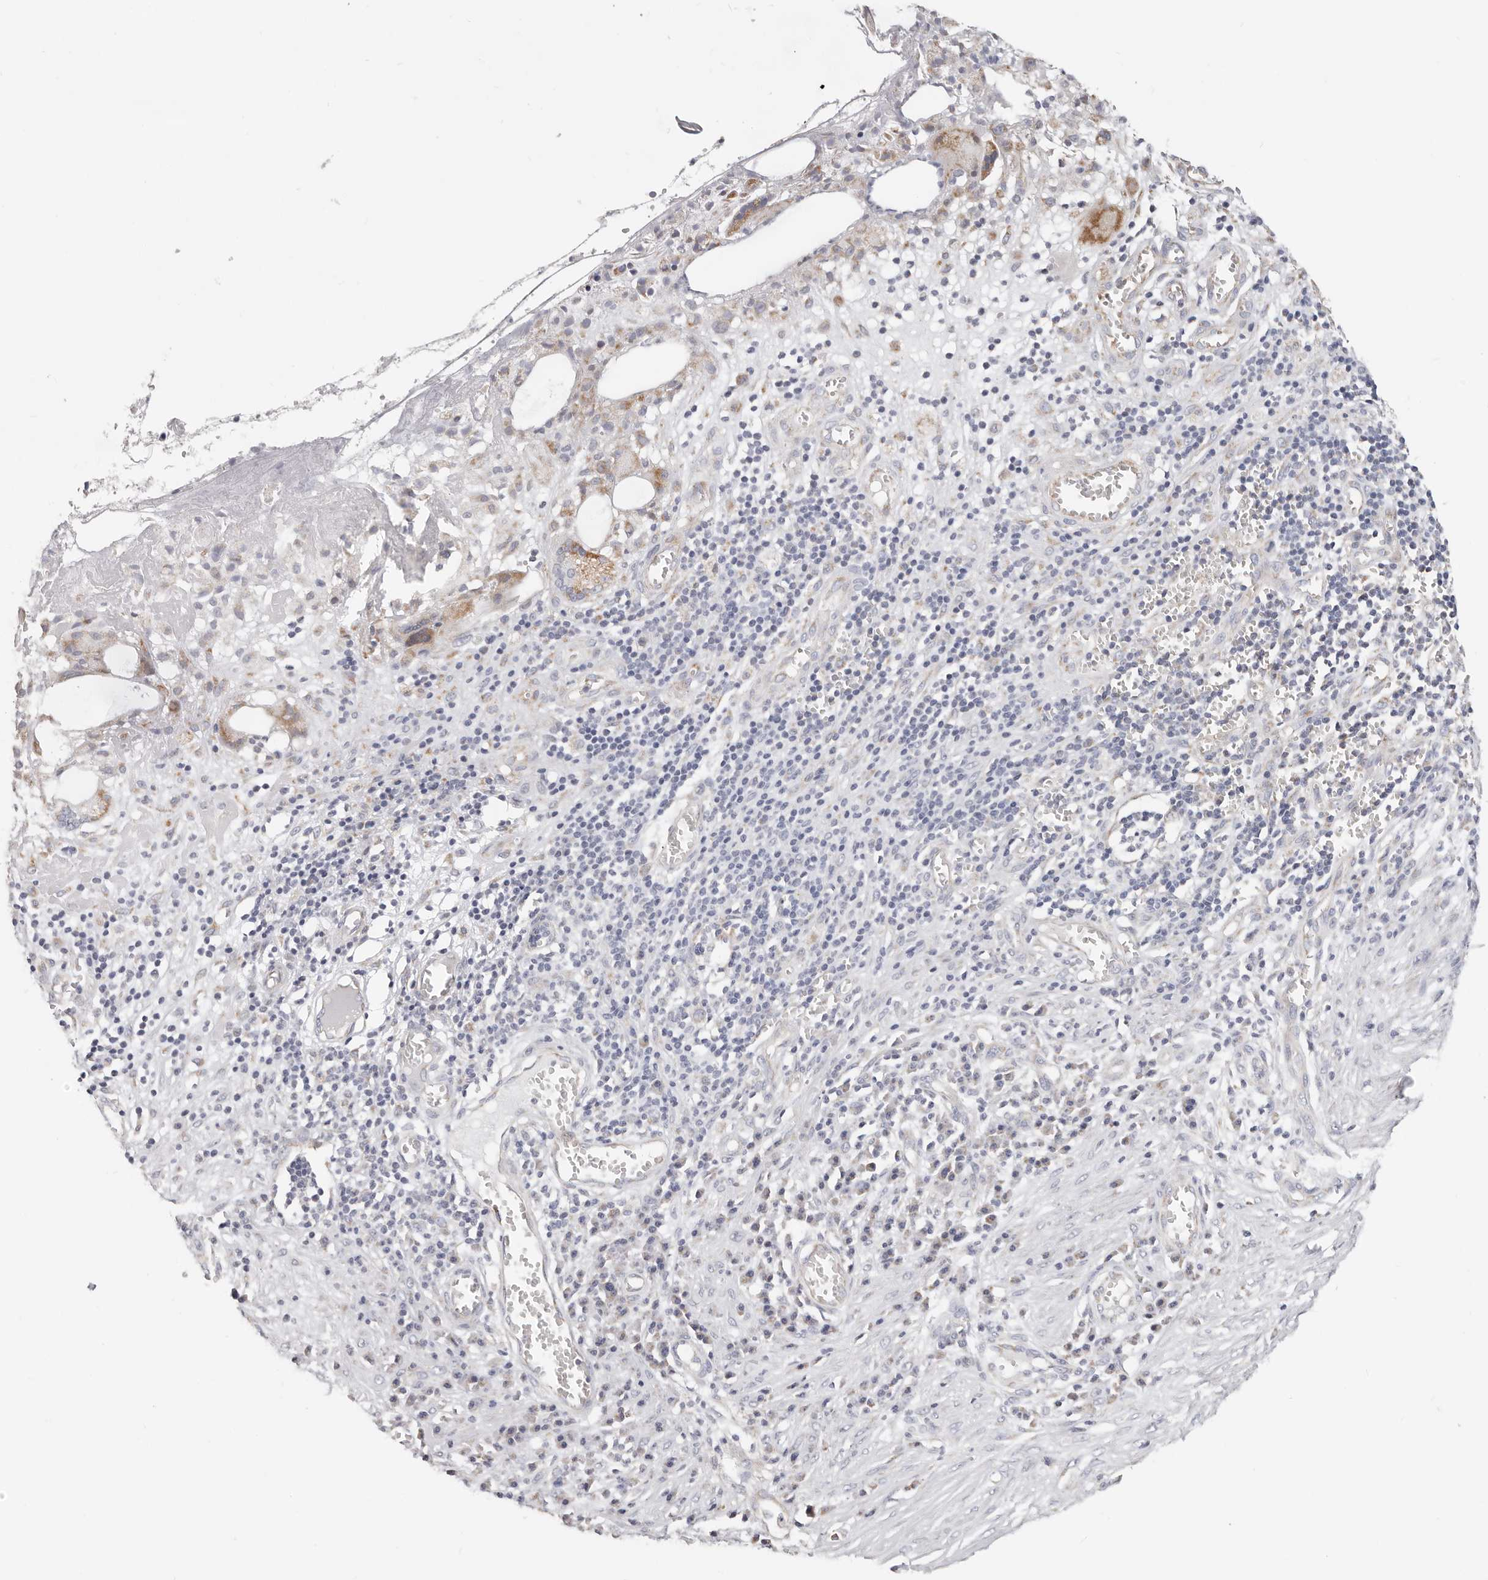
{"staining": {"intensity": "moderate", "quantity": "<25%", "location": "cytoplasmic/membranous"}, "tissue": "skin cancer", "cell_type": "Tumor cells", "image_type": "cancer", "snomed": [{"axis": "morphology", "description": "Basal cell carcinoma"}, {"axis": "topography", "description": "Skin"}], "caption": "Approximately <25% of tumor cells in skin basal cell carcinoma show moderate cytoplasmic/membranous protein positivity as visualized by brown immunohistochemical staining.", "gene": "AFDN", "patient": {"sex": "female", "age": 64}}